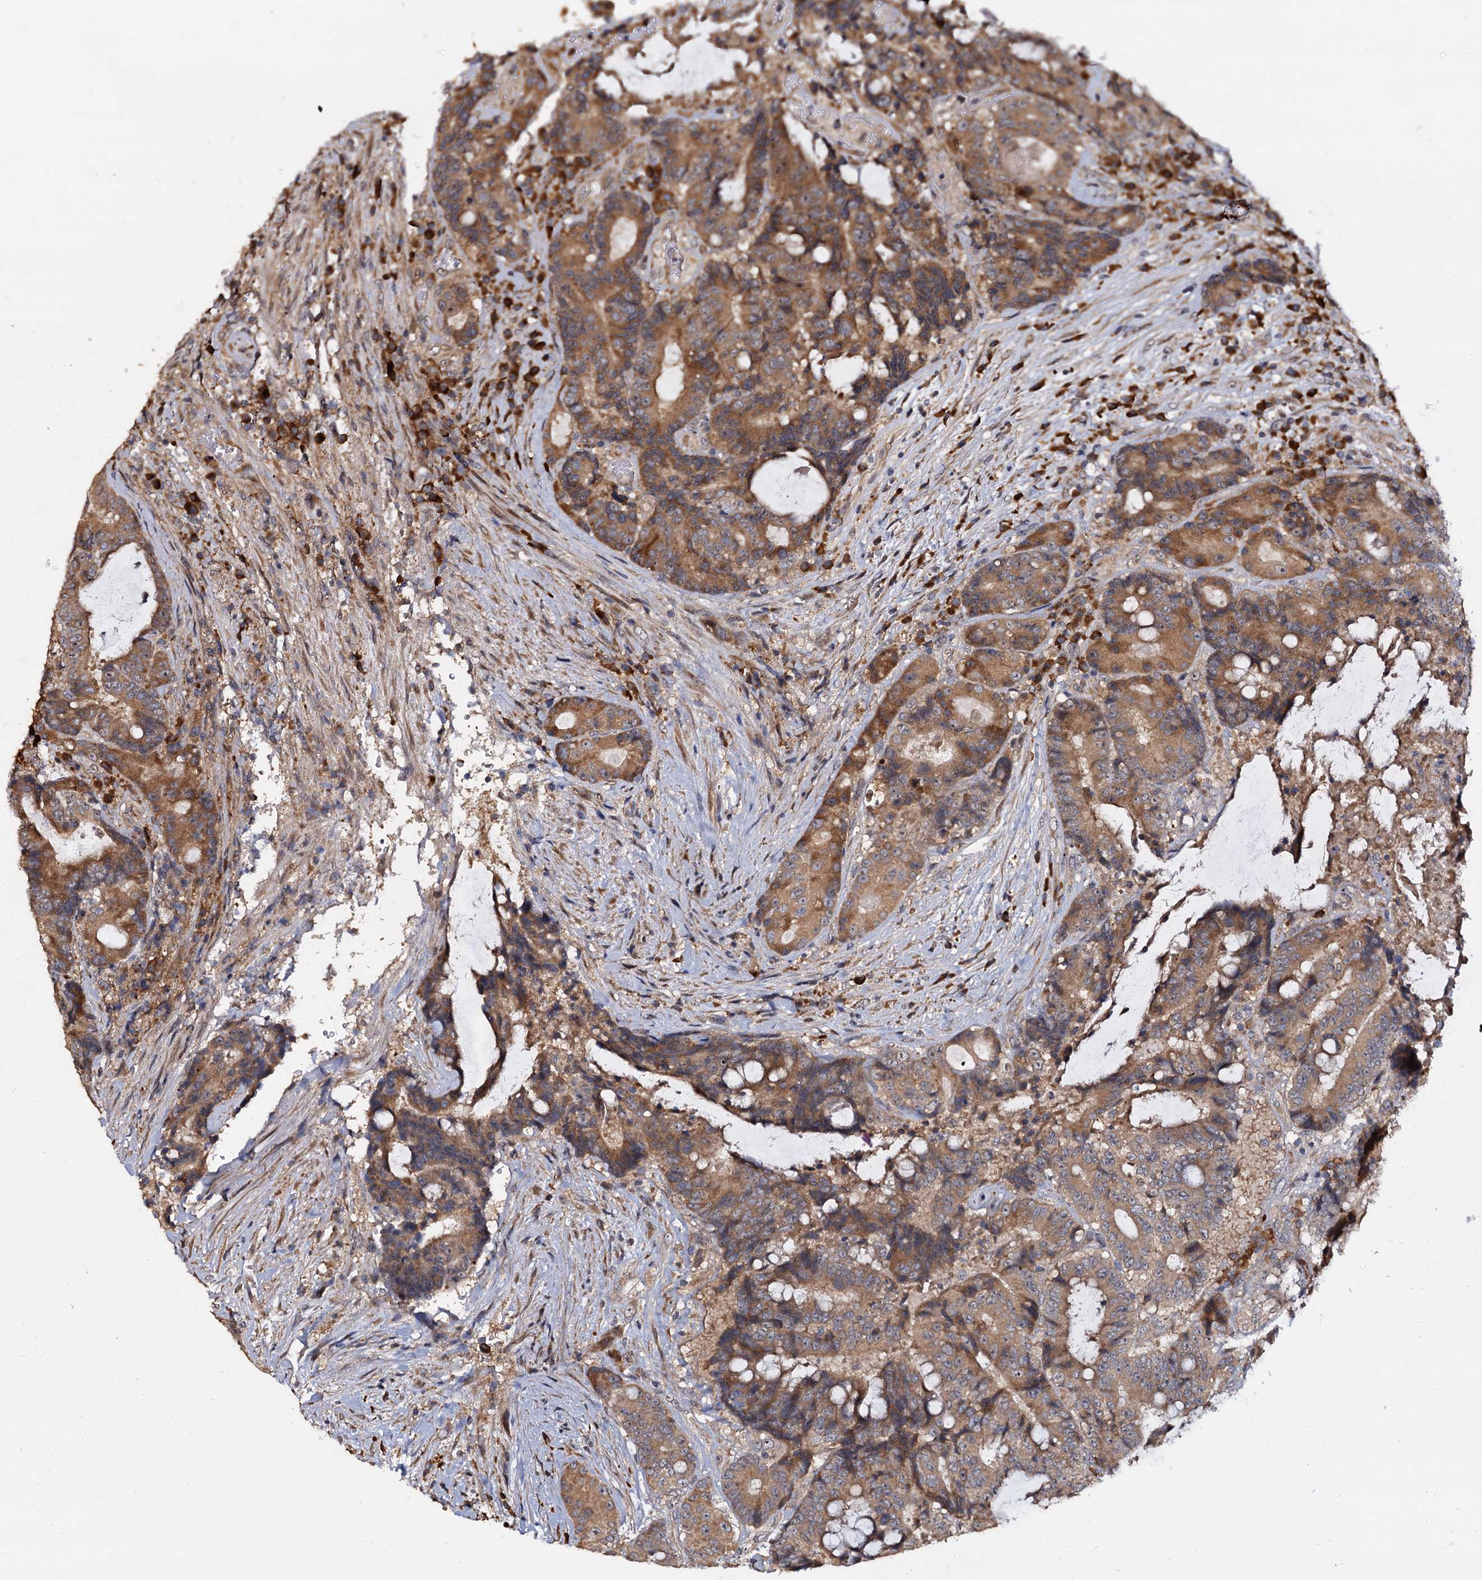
{"staining": {"intensity": "moderate", "quantity": ">75%", "location": "cytoplasmic/membranous"}, "tissue": "colorectal cancer", "cell_type": "Tumor cells", "image_type": "cancer", "snomed": [{"axis": "morphology", "description": "Adenocarcinoma, NOS"}, {"axis": "topography", "description": "Rectum"}], "caption": "Moderate cytoplasmic/membranous expression for a protein is seen in approximately >75% of tumor cells of colorectal adenocarcinoma using immunohistochemistry.", "gene": "WWC3", "patient": {"sex": "male", "age": 69}}